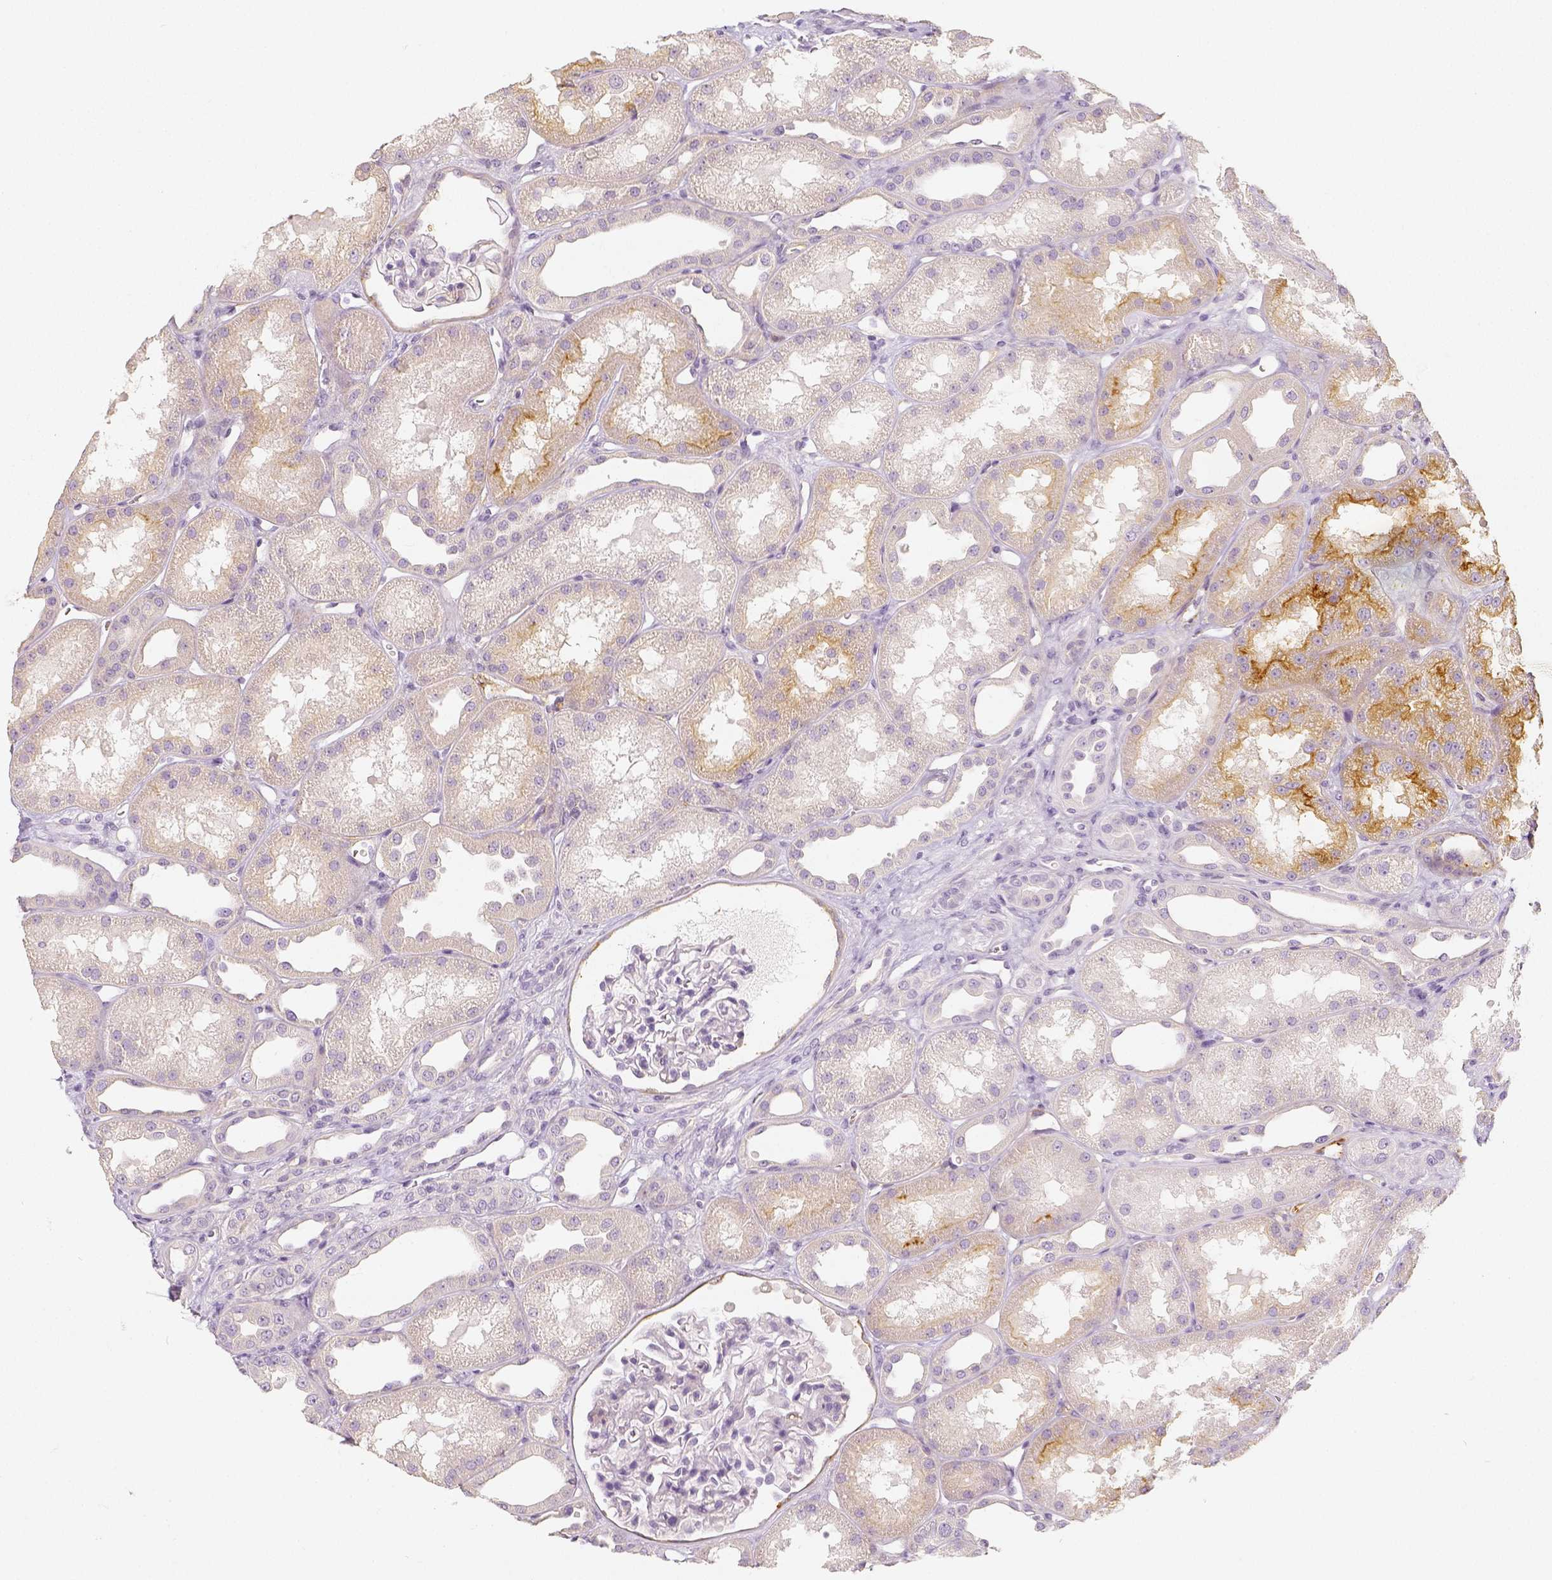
{"staining": {"intensity": "weak", "quantity": "<25%", "location": "cytoplasmic/membranous"}, "tissue": "kidney", "cell_type": "Cells in glomeruli", "image_type": "normal", "snomed": [{"axis": "morphology", "description": "Normal tissue, NOS"}, {"axis": "topography", "description": "Kidney"}], "caption": "Immunohistochemical staining of unremarkable human kidney reveals no significant positivity in cells in glomeruli.", "gene": "THY1", "patient": {"sex": "male", "age": 61}}